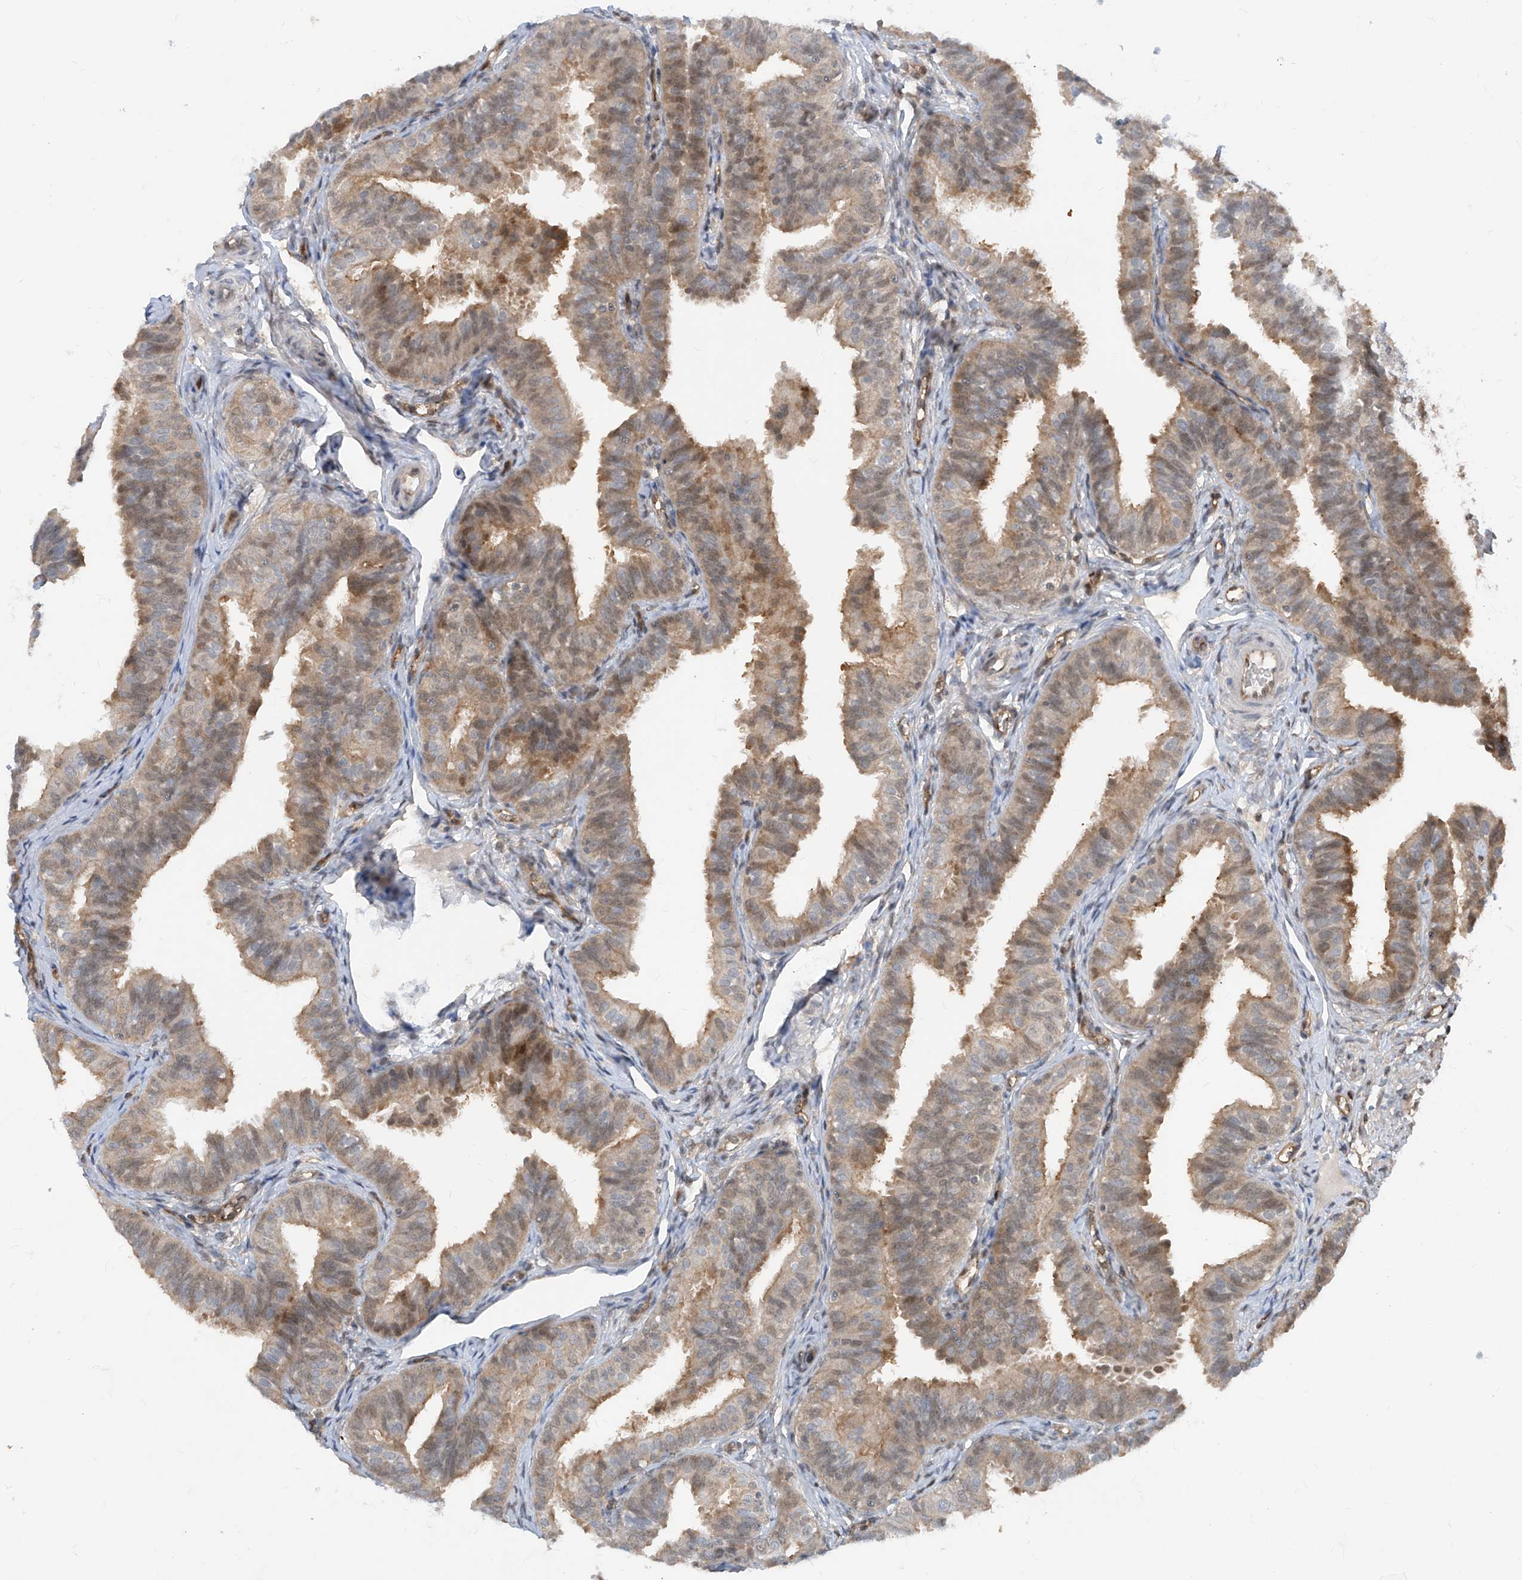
{"staining": {"intensity": "moderate", "quantity": "25%-75%", "location": "cytoplasmic/membranous,nuclear"}, "tissue": "fallopian tube", "cell_type": "Glandular cells", "image_type": "normal", "snomed": [{"axis": "morphology", "description": "Normal tissue, NOS"}, {"axis": "topography", "description": "Fallopian tube"}], "caption": "Approximately 25%-75% of glandular cells in benign fallopian tube show moderate cytoplasmic/membranous,nuclear protein expression as visualized by brown immunohistochemical staining.", "gene": "ZNF358", "patient": {"sex": "female", "age": 35}}